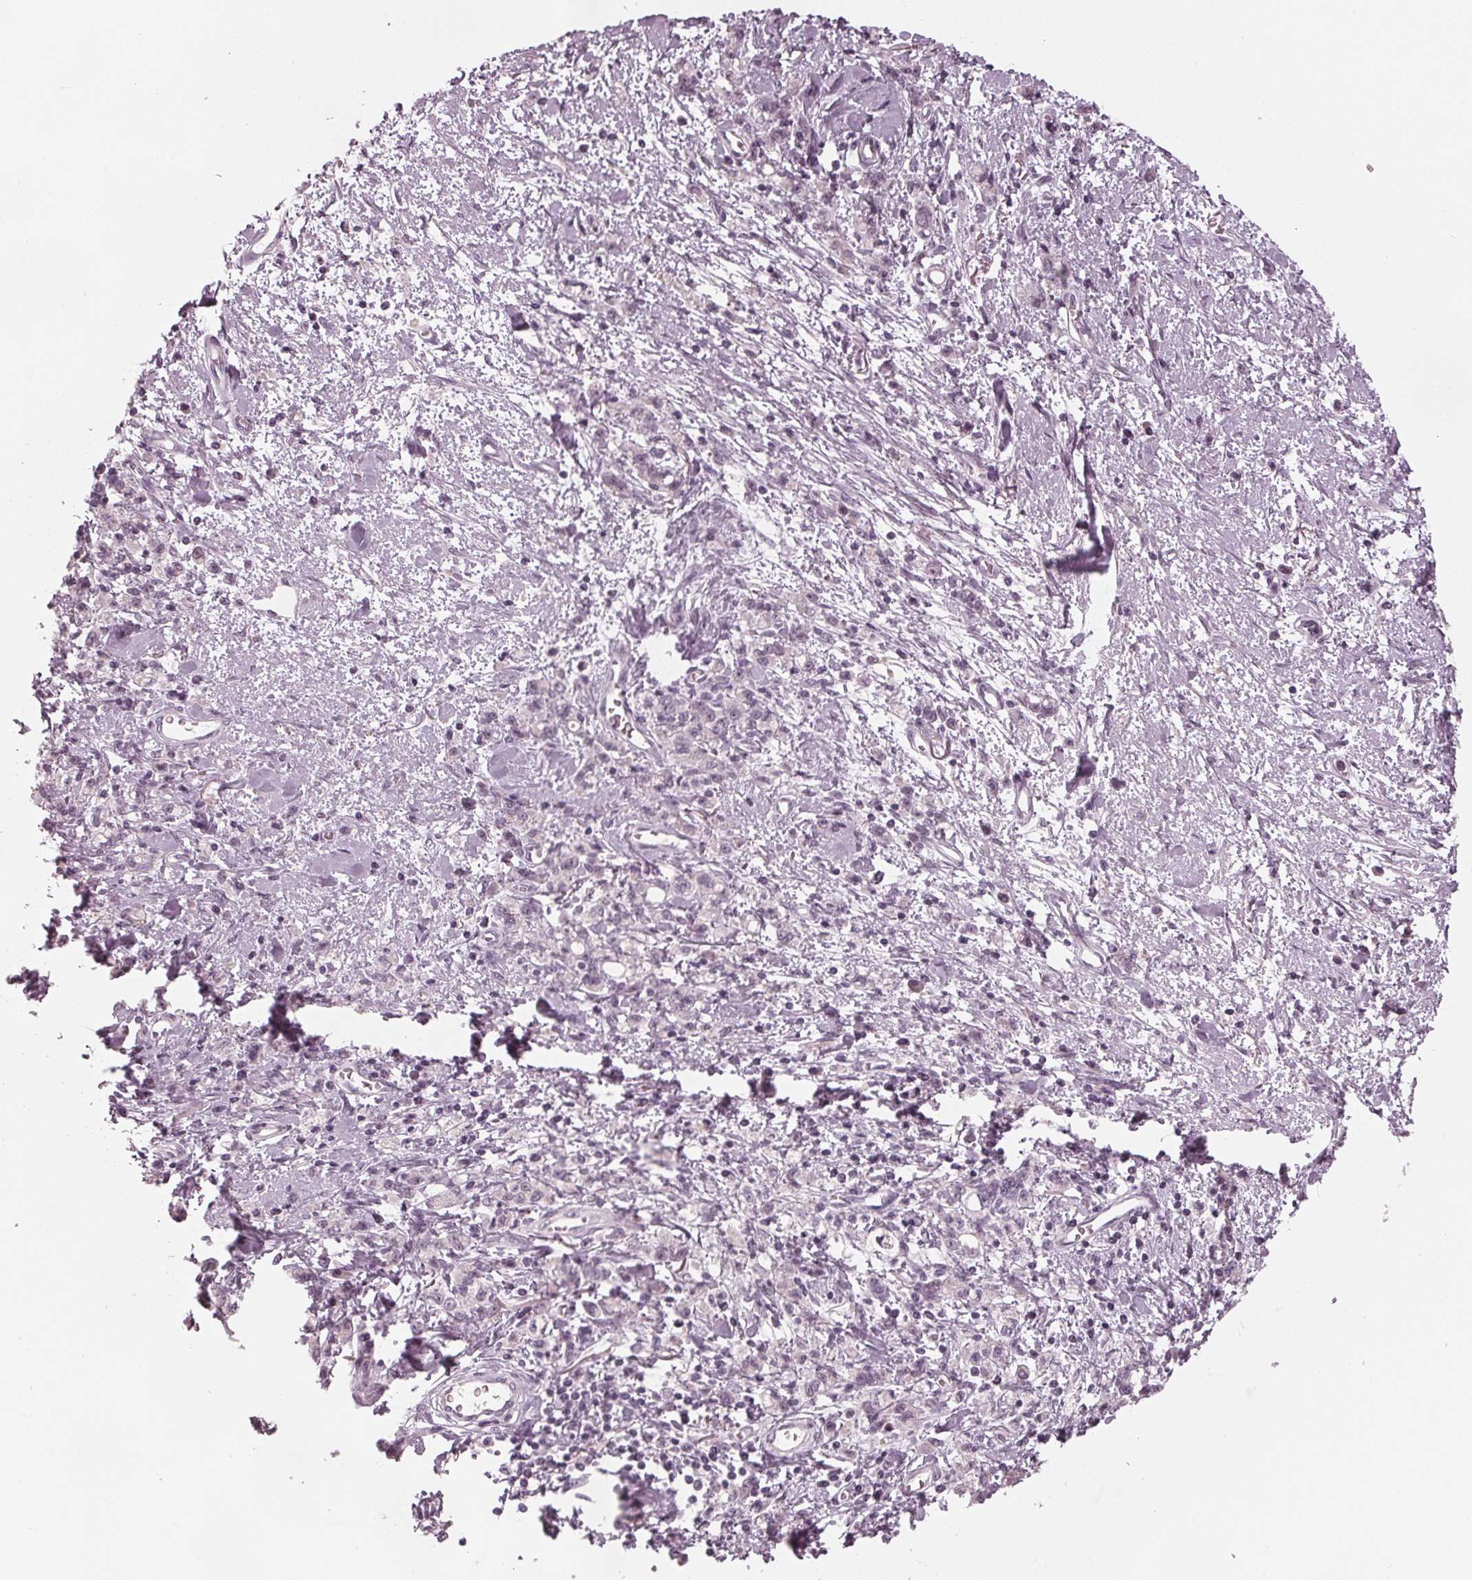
{"staining": {"intensity": "negative", "quantity": "none", "location": "none"}, "tissue": "stomach cancer", "cell_type": "Tumor cells", "image_type": "cancer", "snomed": [{"axis": "morphology", "description": "Adenocarcinoma, NOS"}, {"axis": "topography", "description": "Stomach"}], "caption": "Tumor cells are negative for protein expression in human stomach cancer (adenocarcinoma).", "gene": "ADPRHL1", "patient": {"sex": "male", "age": 77}}